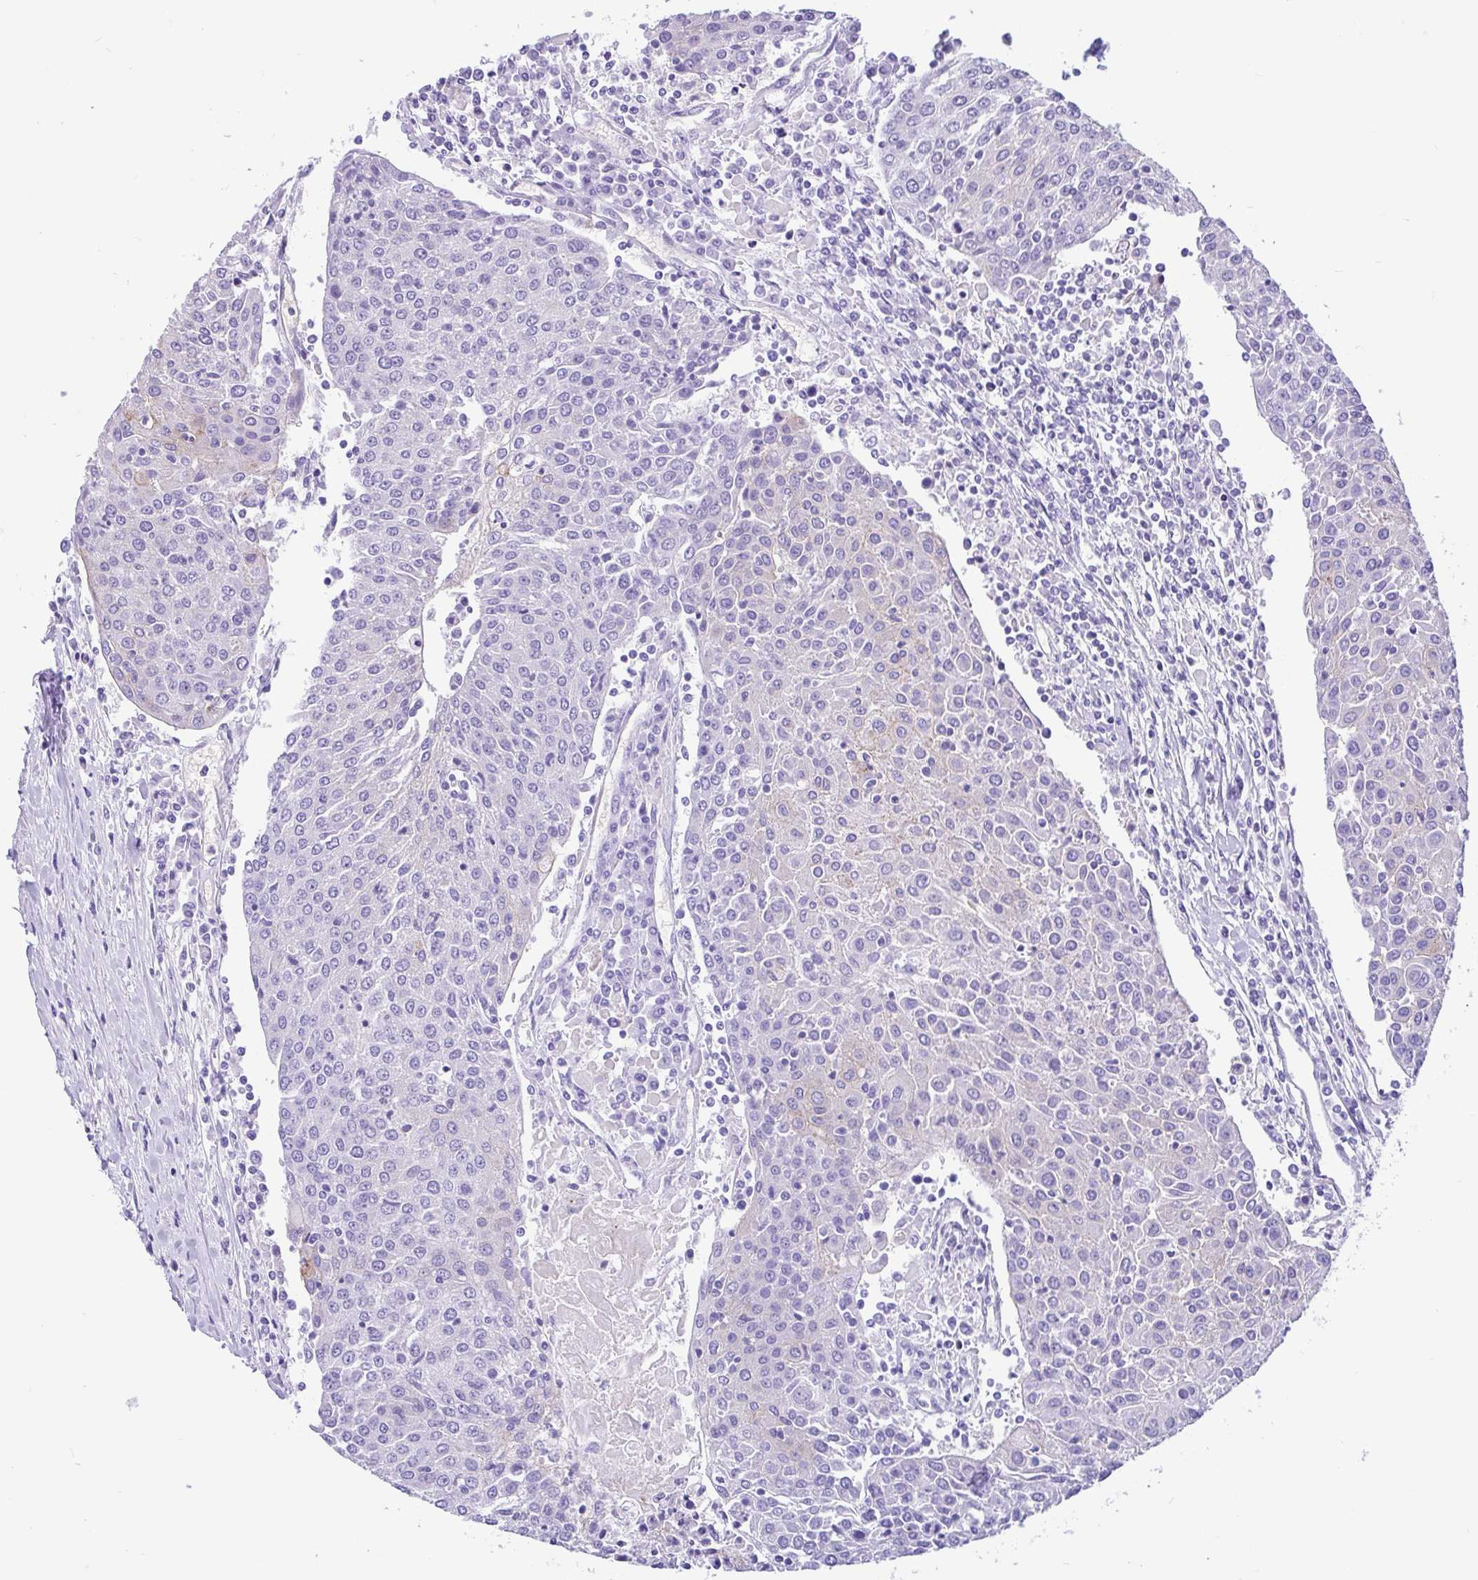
{"staining": {"intensity": "negative", "quantity": "none", "location": "none"}, "tissue": "urothelial cancer", "cell_type": "Tumor cells", "image_type": "cancer", "snomed": [{"axis": "morphology", "description": "Urothelial carcinoma, High grade"}, {"axis": "topography", "description": "Urinary bladder"}], "caption": "This is an immunohistochemistry histopathology image of human urothelial carcinoma (high-grade). There is no staining in tumor cells.", "gene": "TMEM79", "patient": {"sex": "female", "age": 85}}